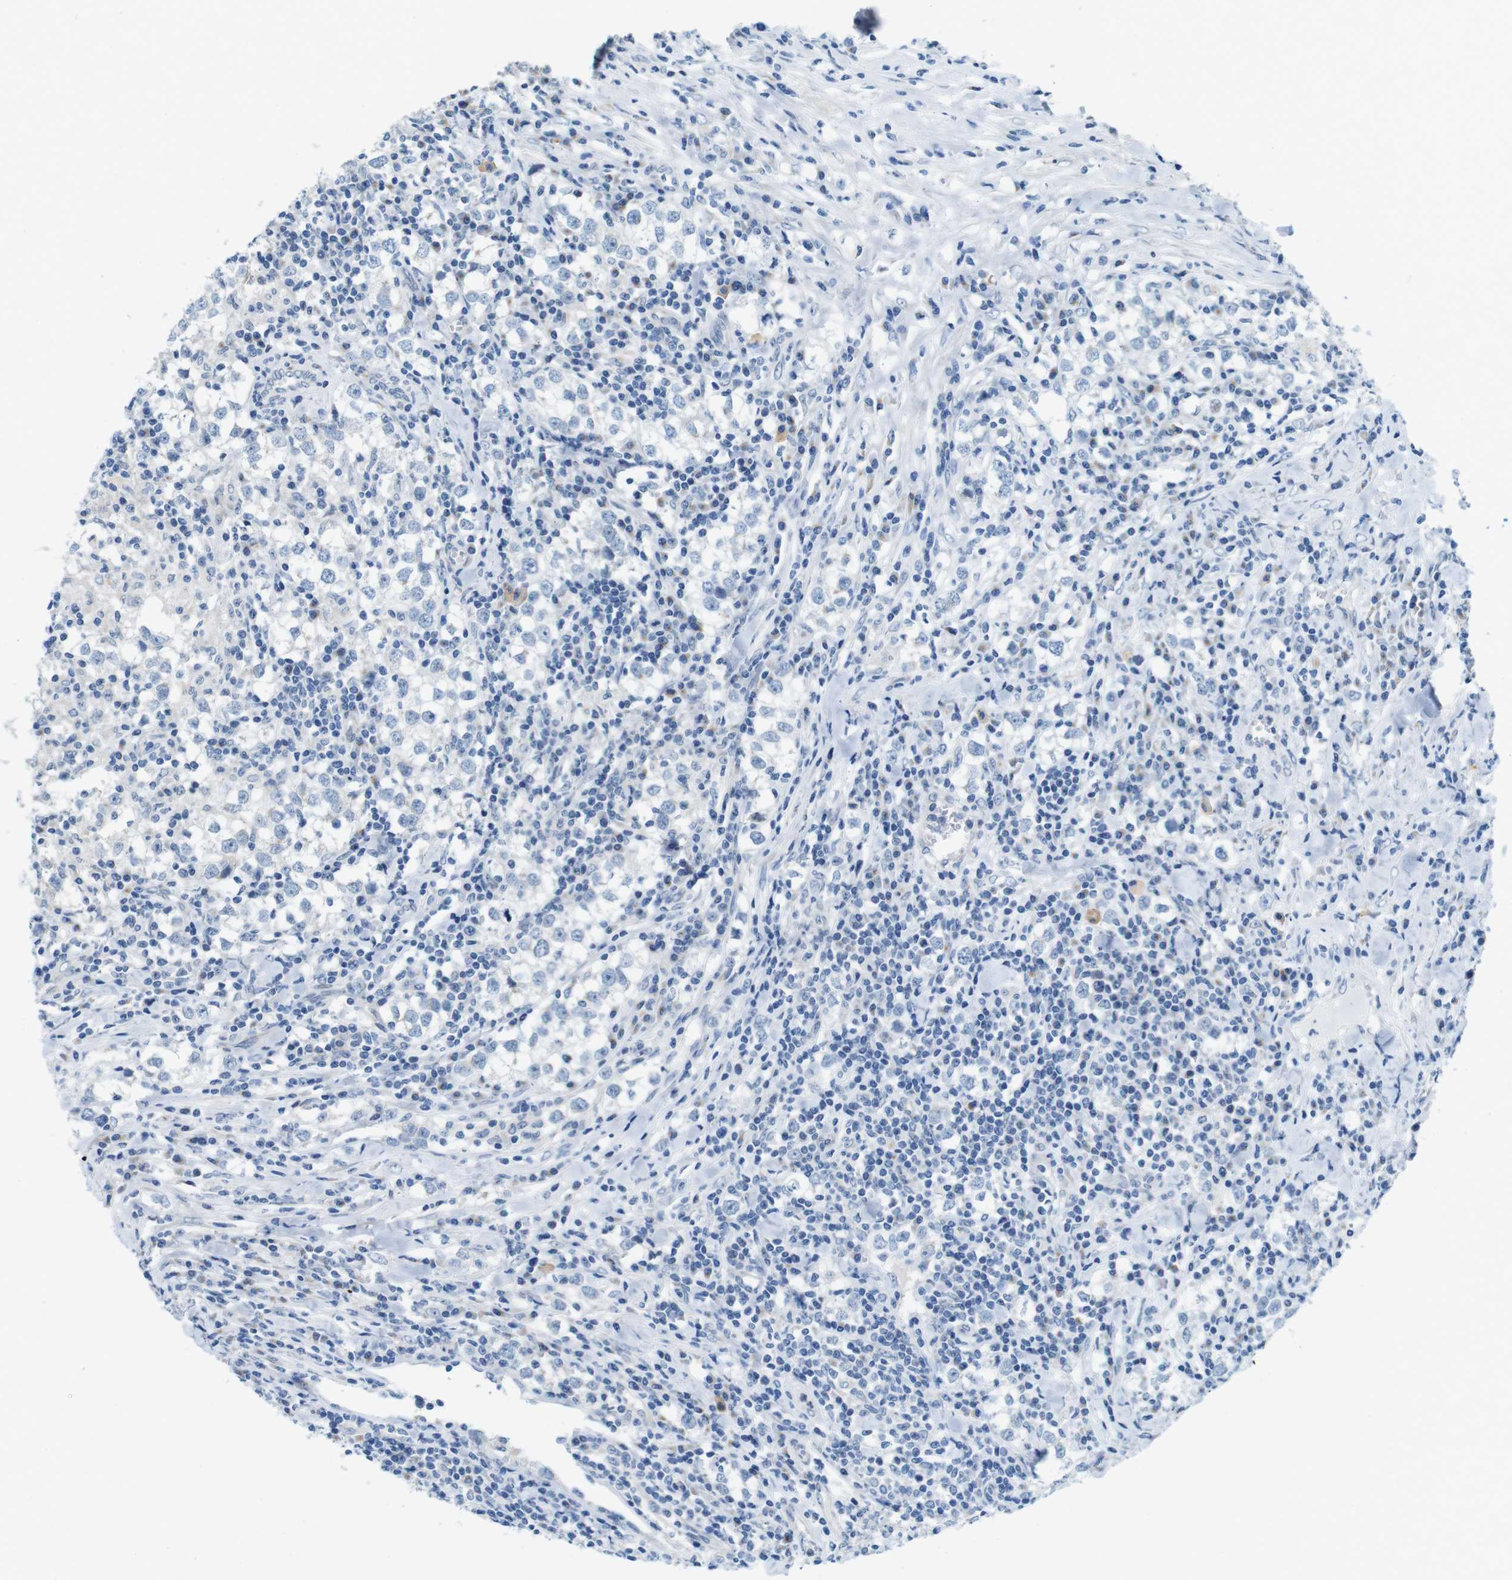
{"staining": {"intensity": "negative", "quantity": "none", "location": "none"}, "tissue": "testis cancer", "cell_type": "Tumor cells", "image_type": "cancer", "snomed": [{"axis": "morphology", "description": "Seminoma, NOS"}, {"axis": "morphology", "description": "Carcinoma, Embryonal, NOS"}, {"axis": "topography", "description": "Testis"}], "caption": "Testis cancer was stained to show a protein in brown. There is no significant expression in tumor cells.", "gene": "SKI", "patient": {"sex": "male", "age": 36}}